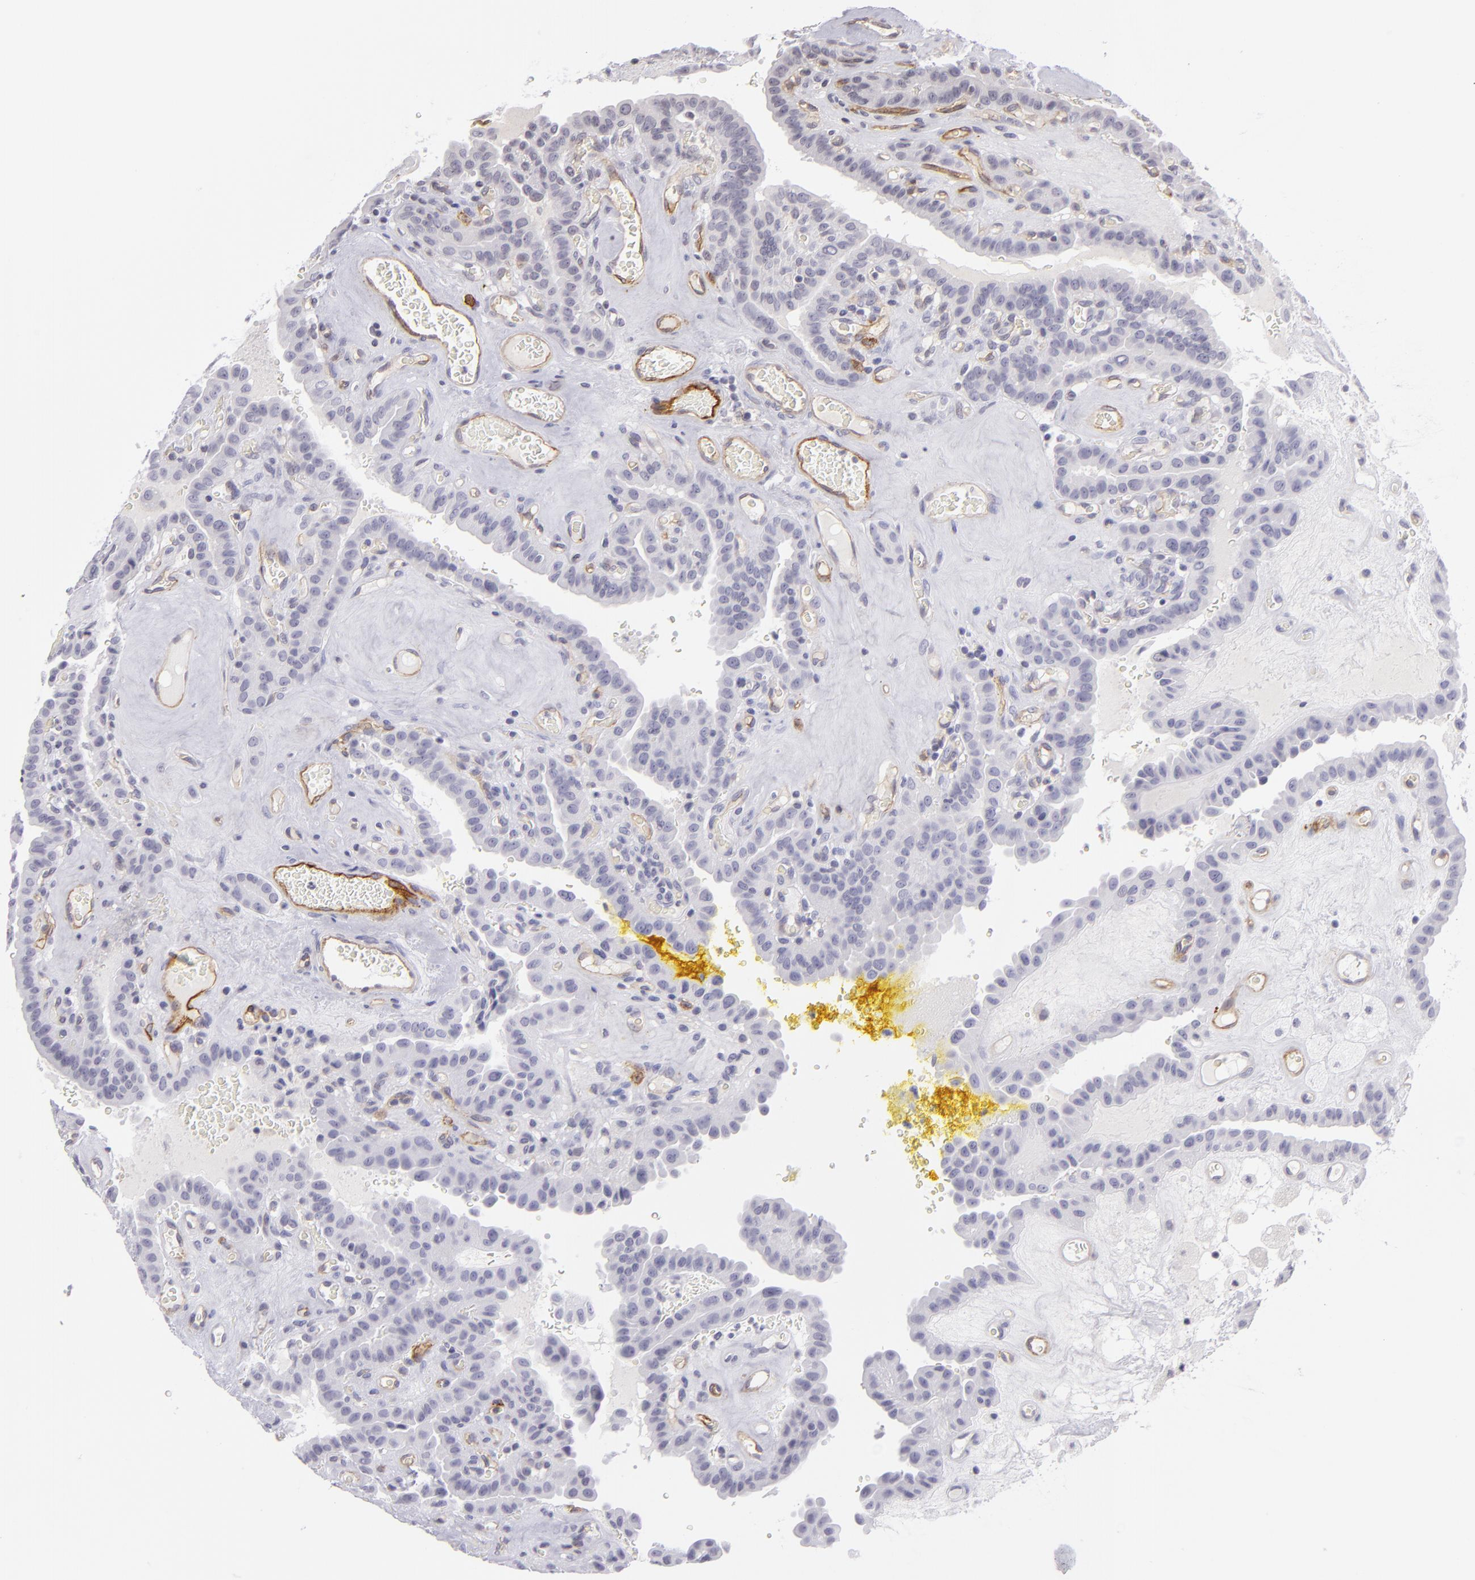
{"staining": {"intensity": "negative", "quantity": "none", "location": "none"}, "tissue": "thyroid cancer", "cell_type": "Tumor cells", "image_type": "cancer", "snomed": [{"axis": "morphology", "description": "Papillary adenocarcinoma, NOS"}, {"axis": "topography", "description": "Thyroid gland"}], "caption": "Immunohistochemistry (IHC) image of neoplastic tissue: thyroid papillary adenocarcinoma stained with DAB (3,3'-diaminobenzidine) displays no significant protein expression in tumor cells.", "gene": "THBD", "patient": {"sex": "male", "age": 87}}